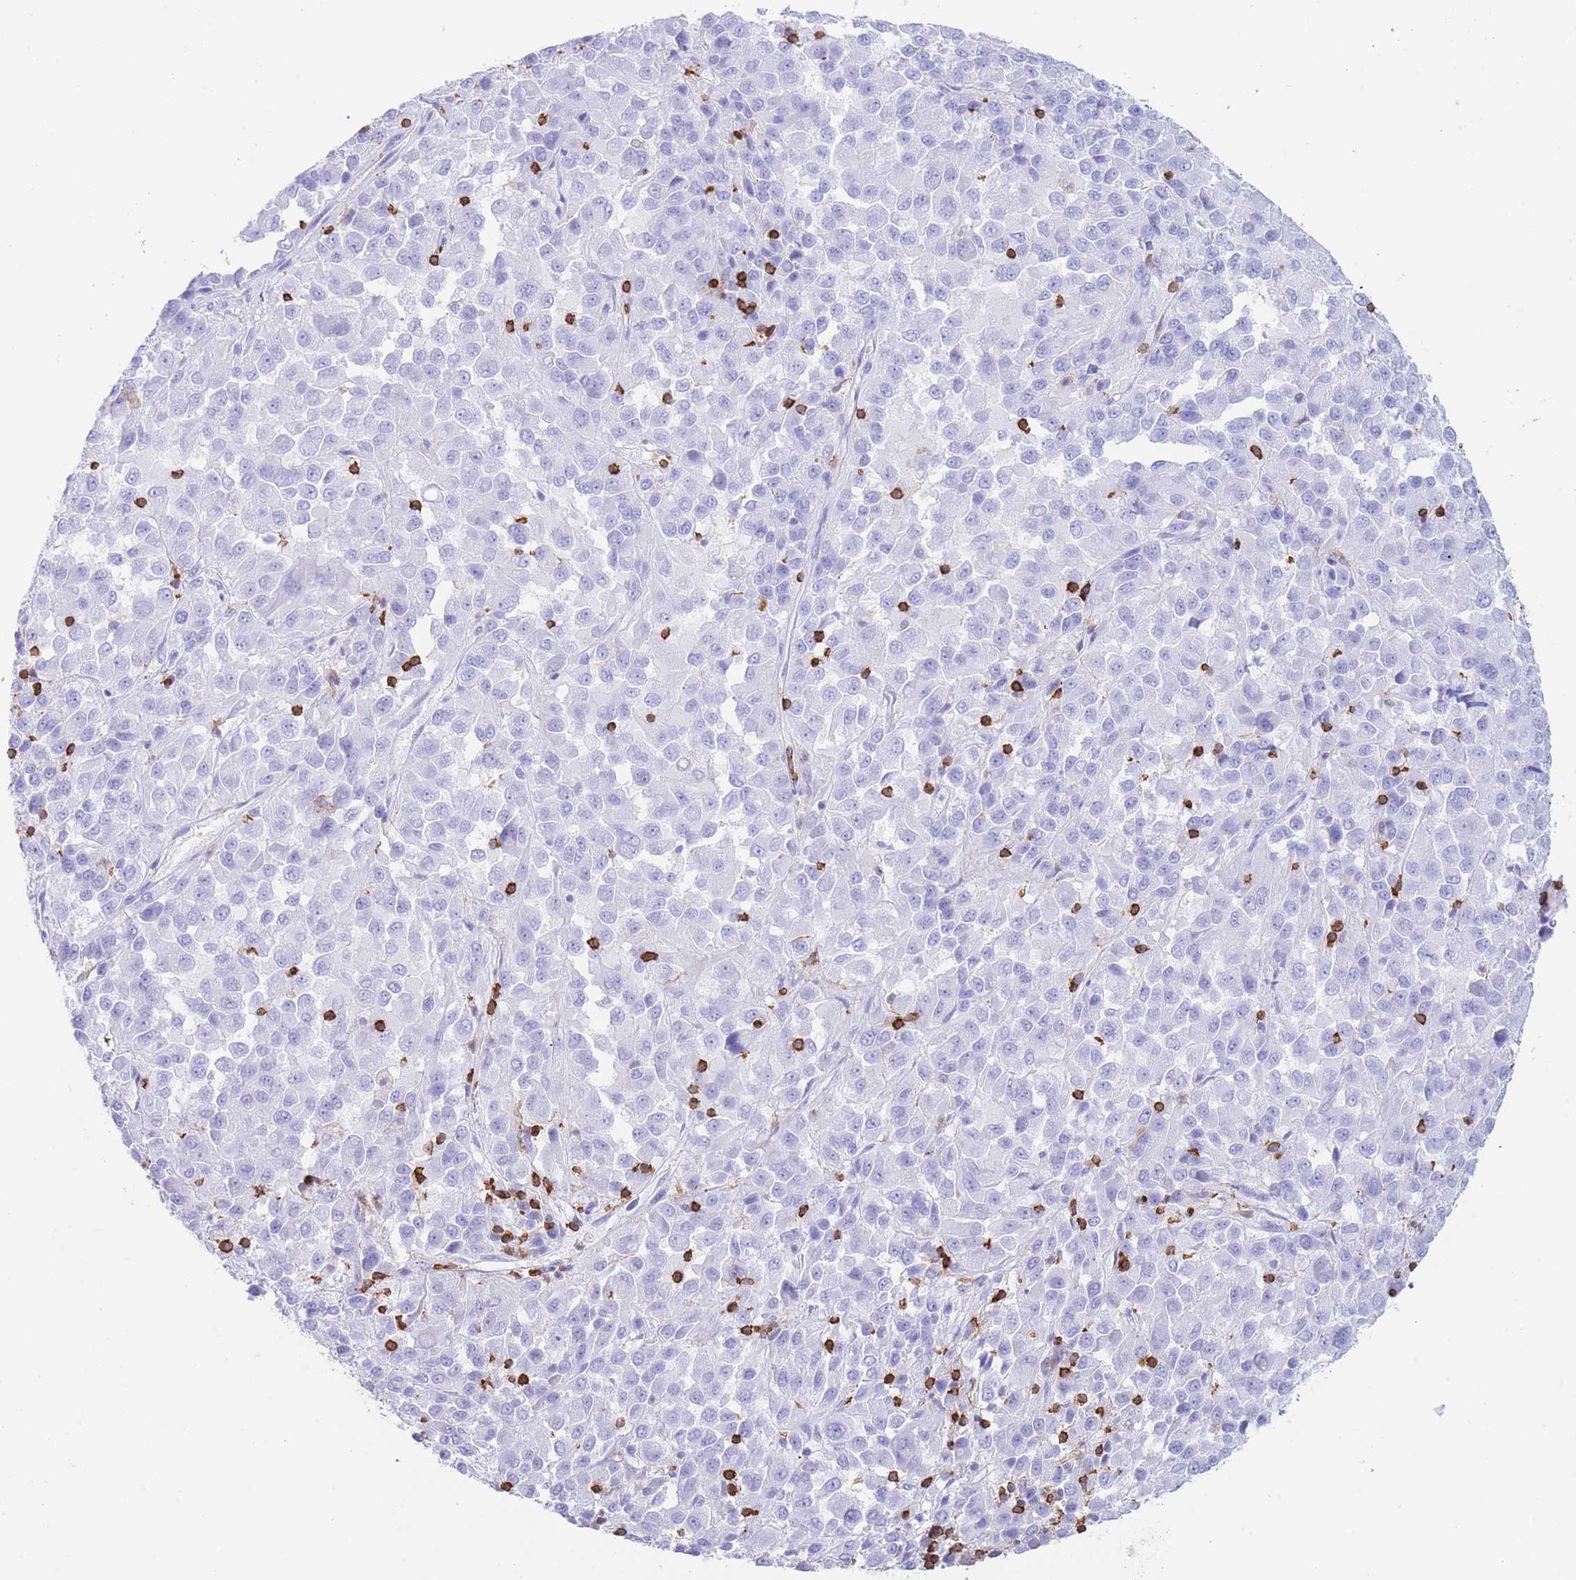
{"staining": {"intensity": "negative", "quantity": "none", "location": "none"}, "tissue": "melanoma", "cell_type": "Tumor cells", "image_type": "cancer", "snomed": [{"axis": "morphology", "description": "Malignant melanoma, Metastatic site"}, {"axis": "topography", "description": "Lung"}], "caption": "An IHC micrograph of melanoma is shown. There is no staining in tumor cells of melanoma.", "gene": "CORO1A", "patient": {"sex": "male", "age": 64}}